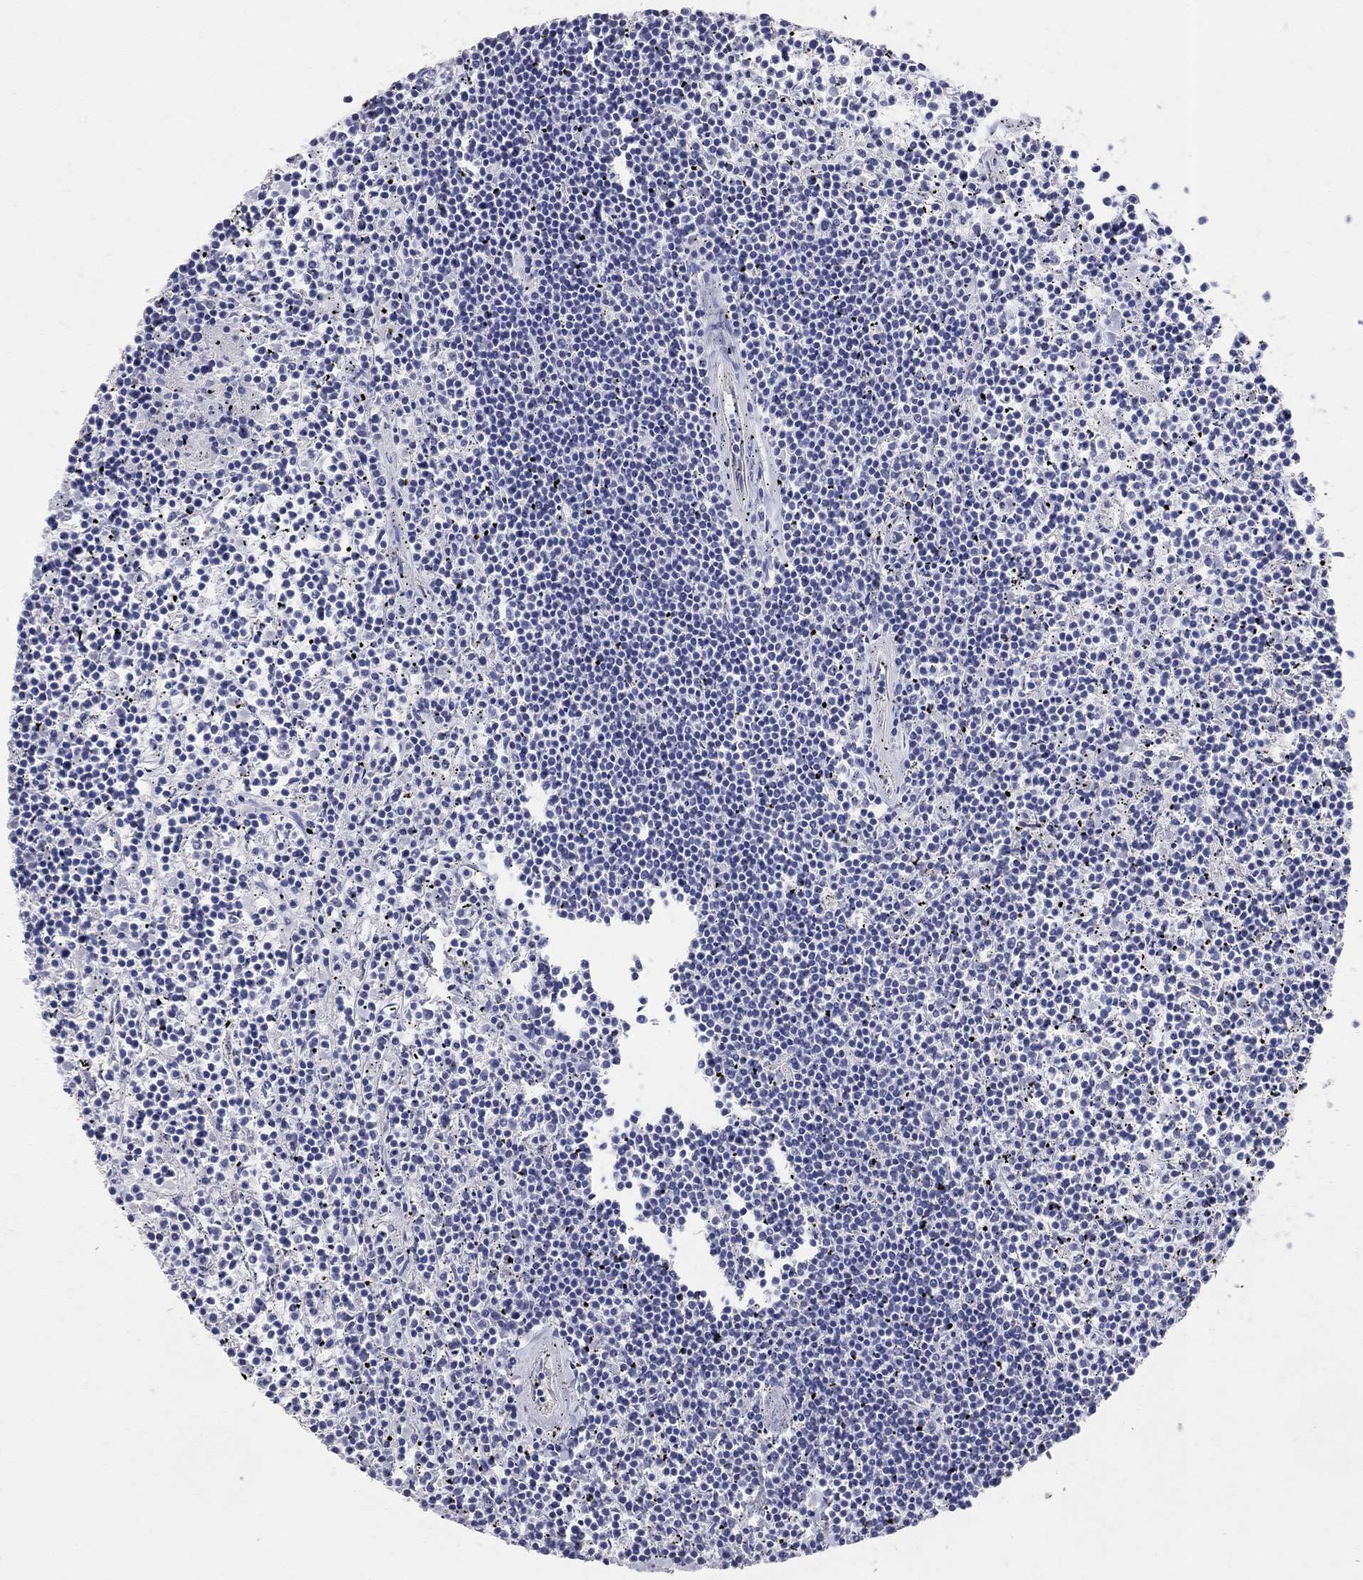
{"staining": {"intensity": "negative", "quantity": "none", "location": "none"}, "tissue": "lymphoma", "cell_type": "Tumor cells", "image_type": "cancer", "snomed": [{"axis": "morphology", "description": "Malignant lymphoma, non-Hodgkin's type, Low grade"}, {"axis": "topography", "description": "Spleen"}], "caption": "DAB (3,3'-diaminobenzidine) immunohistochemical staining of malignant lymphoma, non-Hodgkin's type (low-grade) exhibits no significant positivity in tumor cells.", "gene": "AOX1", "patient": {"sex": "female", "age": 19}}